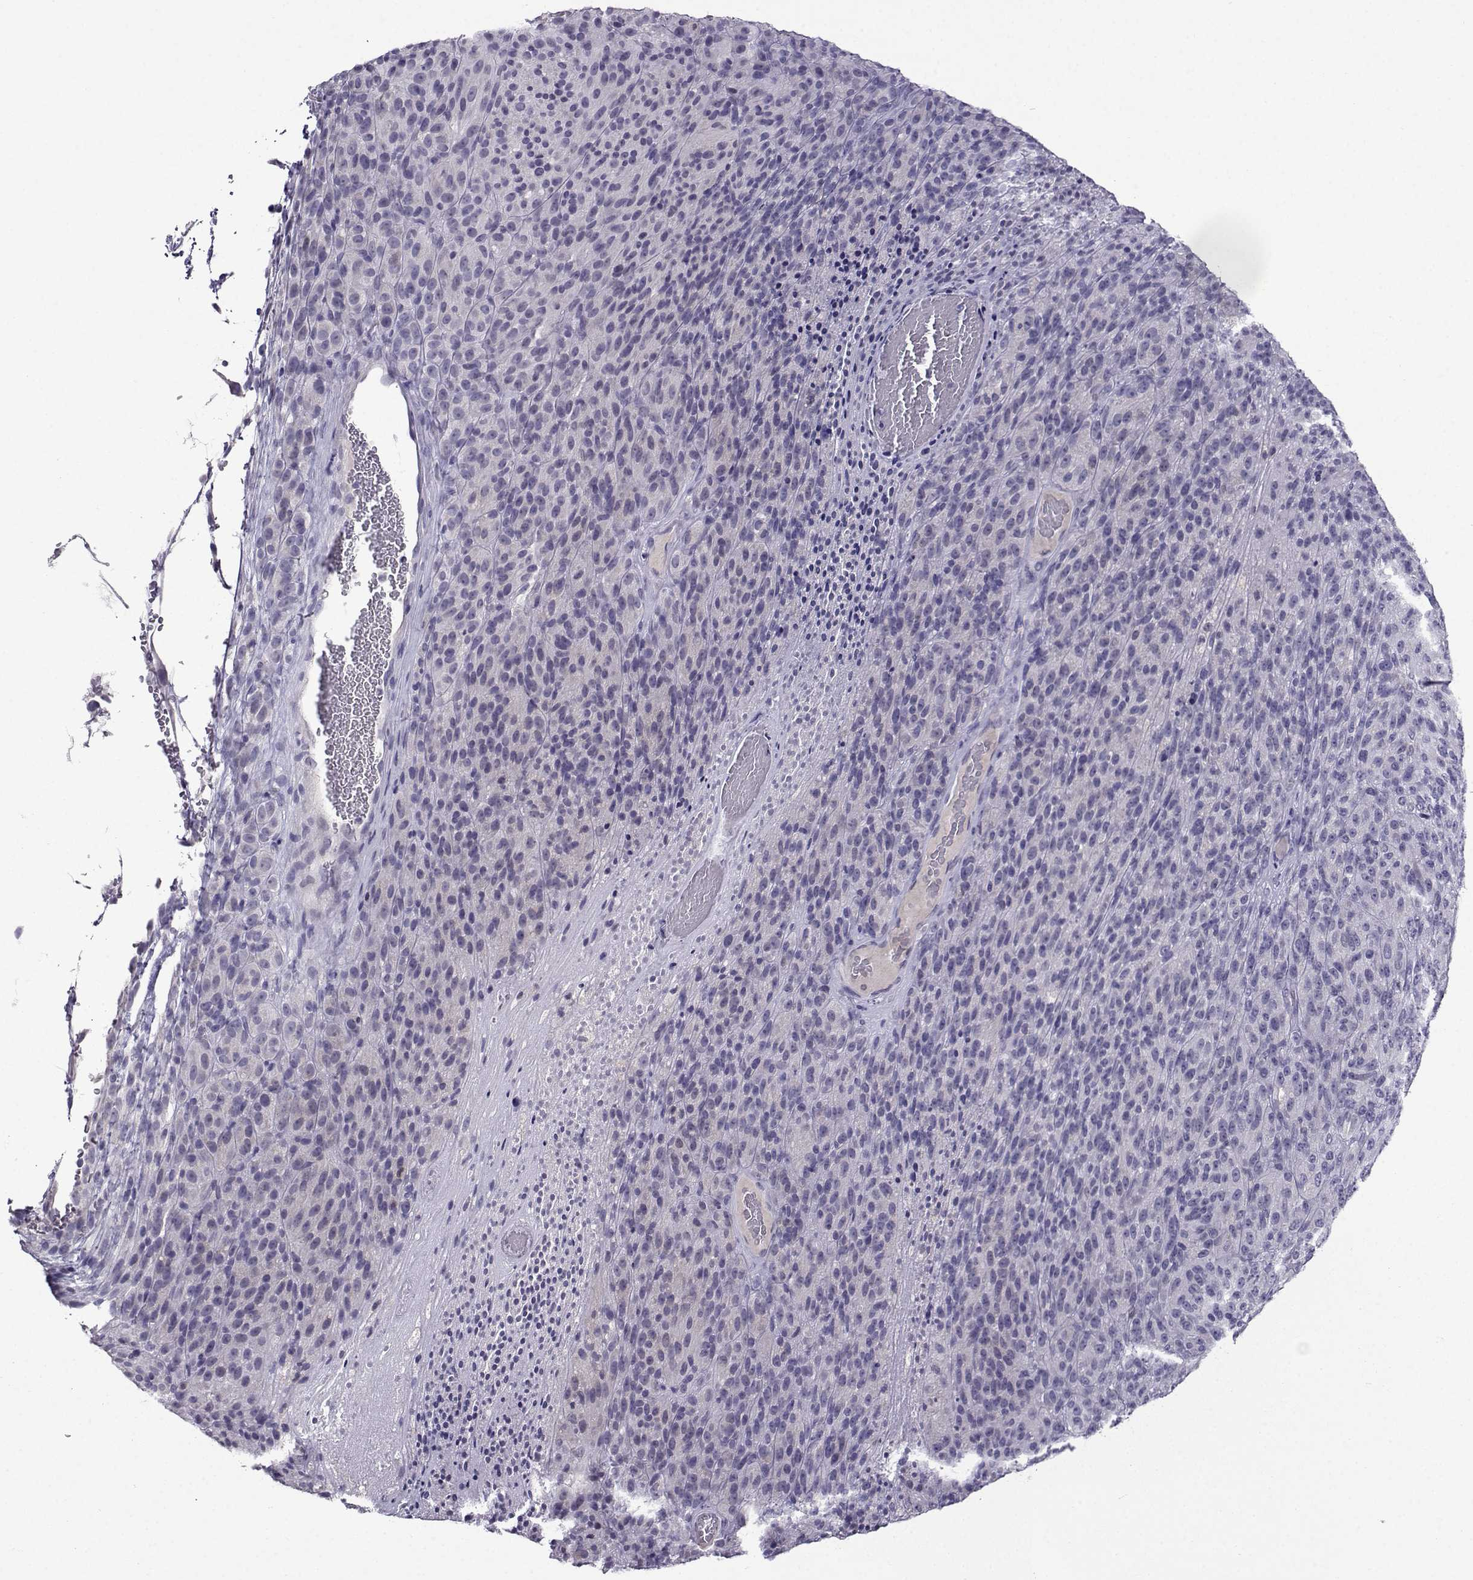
{"staining": {"intensity": "negative", "quantity": "none", "location": "none"}, "tissue": "melanoma", "cell_type": "Tumor cells", "image_type": "cancer", "snomed": [{"axis": "morphology", "description": "Malignant melanoma, Metastatic site"}, {"axis": "topography", "description": "Brain"}], "caption": "A high-resolution photomicrograph shows immunohistochemistry staining of malignant melanoma (metastatic site), which shows no significant expression in tumor cells.", "gene": "CRYBB1", "patient": {"sex": "female", "age": 56}}